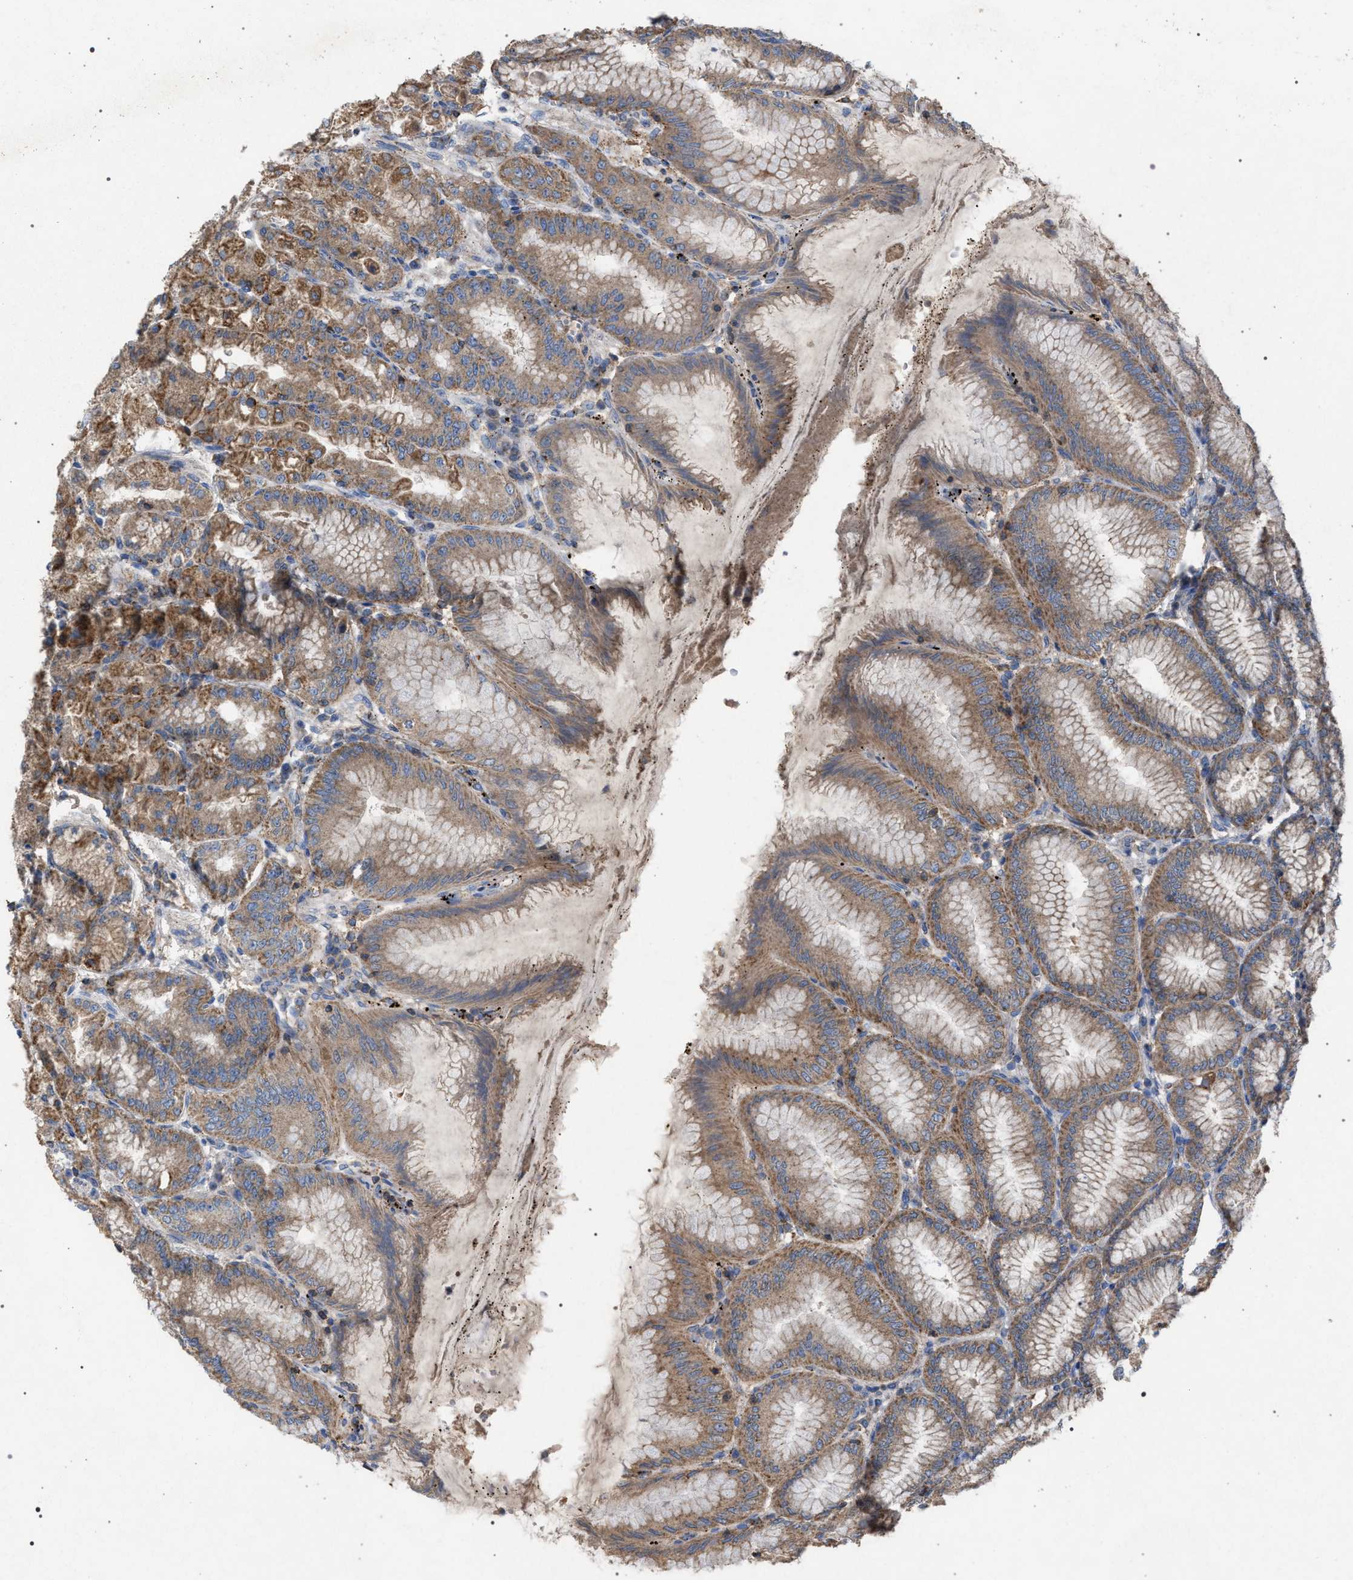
{"staining": {"intensity": "moderate", "quantity": ">75%", "location": "cytoplasmic/membranous"}, "tissue": "stomach", "cell_type": "Glandular cells", "image_type": "normal", "snomed": [{"axis": "morphology", "description": "Normal tissue, NOS"}, {"axis": "topography", "description": "Stomach, lower"}], "caption": "Immunohistochemical staining of normal human stomach shows medium levels of moderate cytoplasmic/membranous positivity in approximately >75% of glandular cells.", "gene": "VPS13A", "patient": {"sex": "male", "age": 71}}